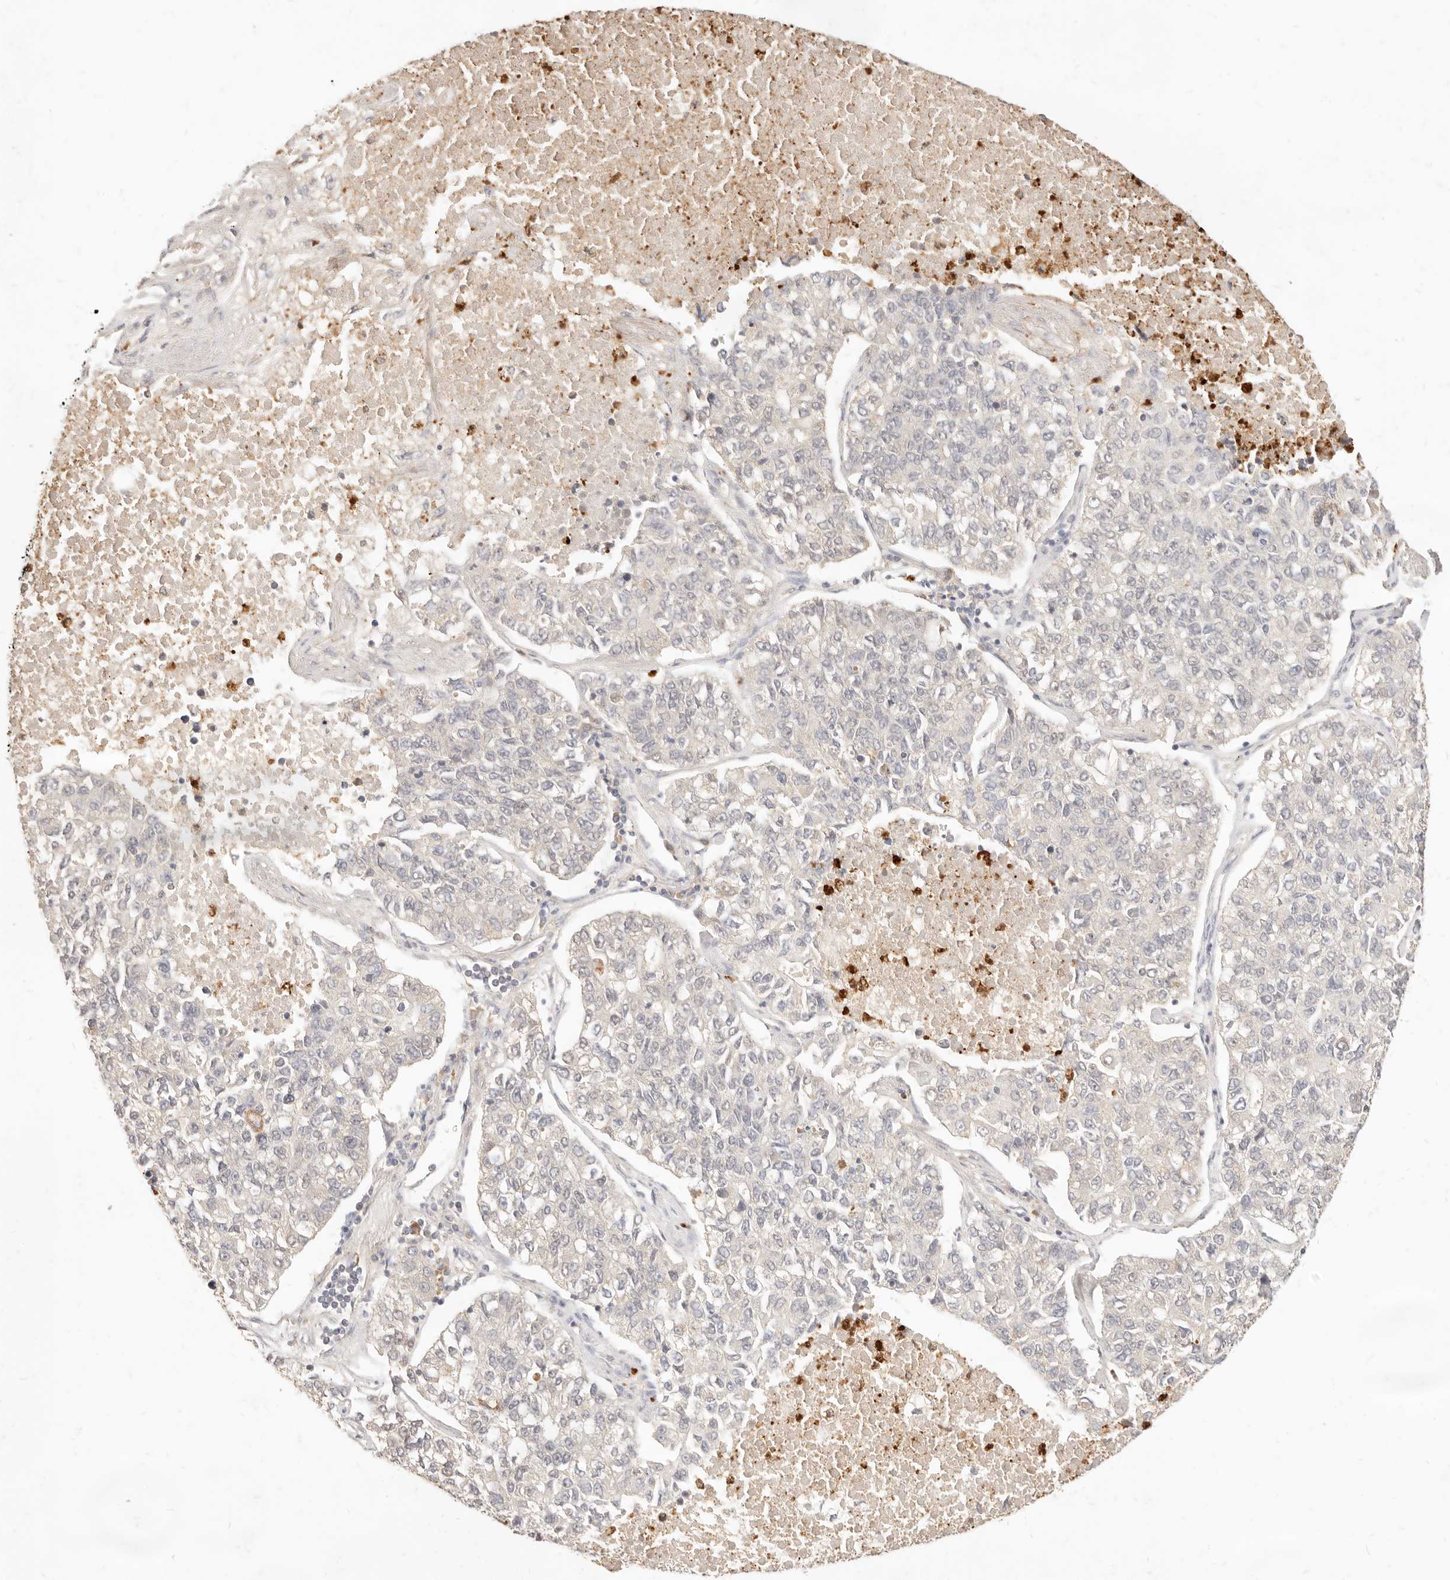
{"staining": {"intensity": "negative", "quantity": "none", "location": "none"}, "tissue": "lung cancer", "cell_type": "Tumor cells", "image_type": "cancer", "snomed": [{"axis": "morphology", "description": "Adenocarcinoma, NOS"}, {"axis": "topography", "description": "Lung"}], "caption": "Histopathology image shows no protein staining in tumor cells of lung cancer tissue. (DAB (3,3'-diaminobenzidine) immunohistochemistry, high magnification).", "gene": "TMTC2", "patient": {"sex": "male", "age": 49}}